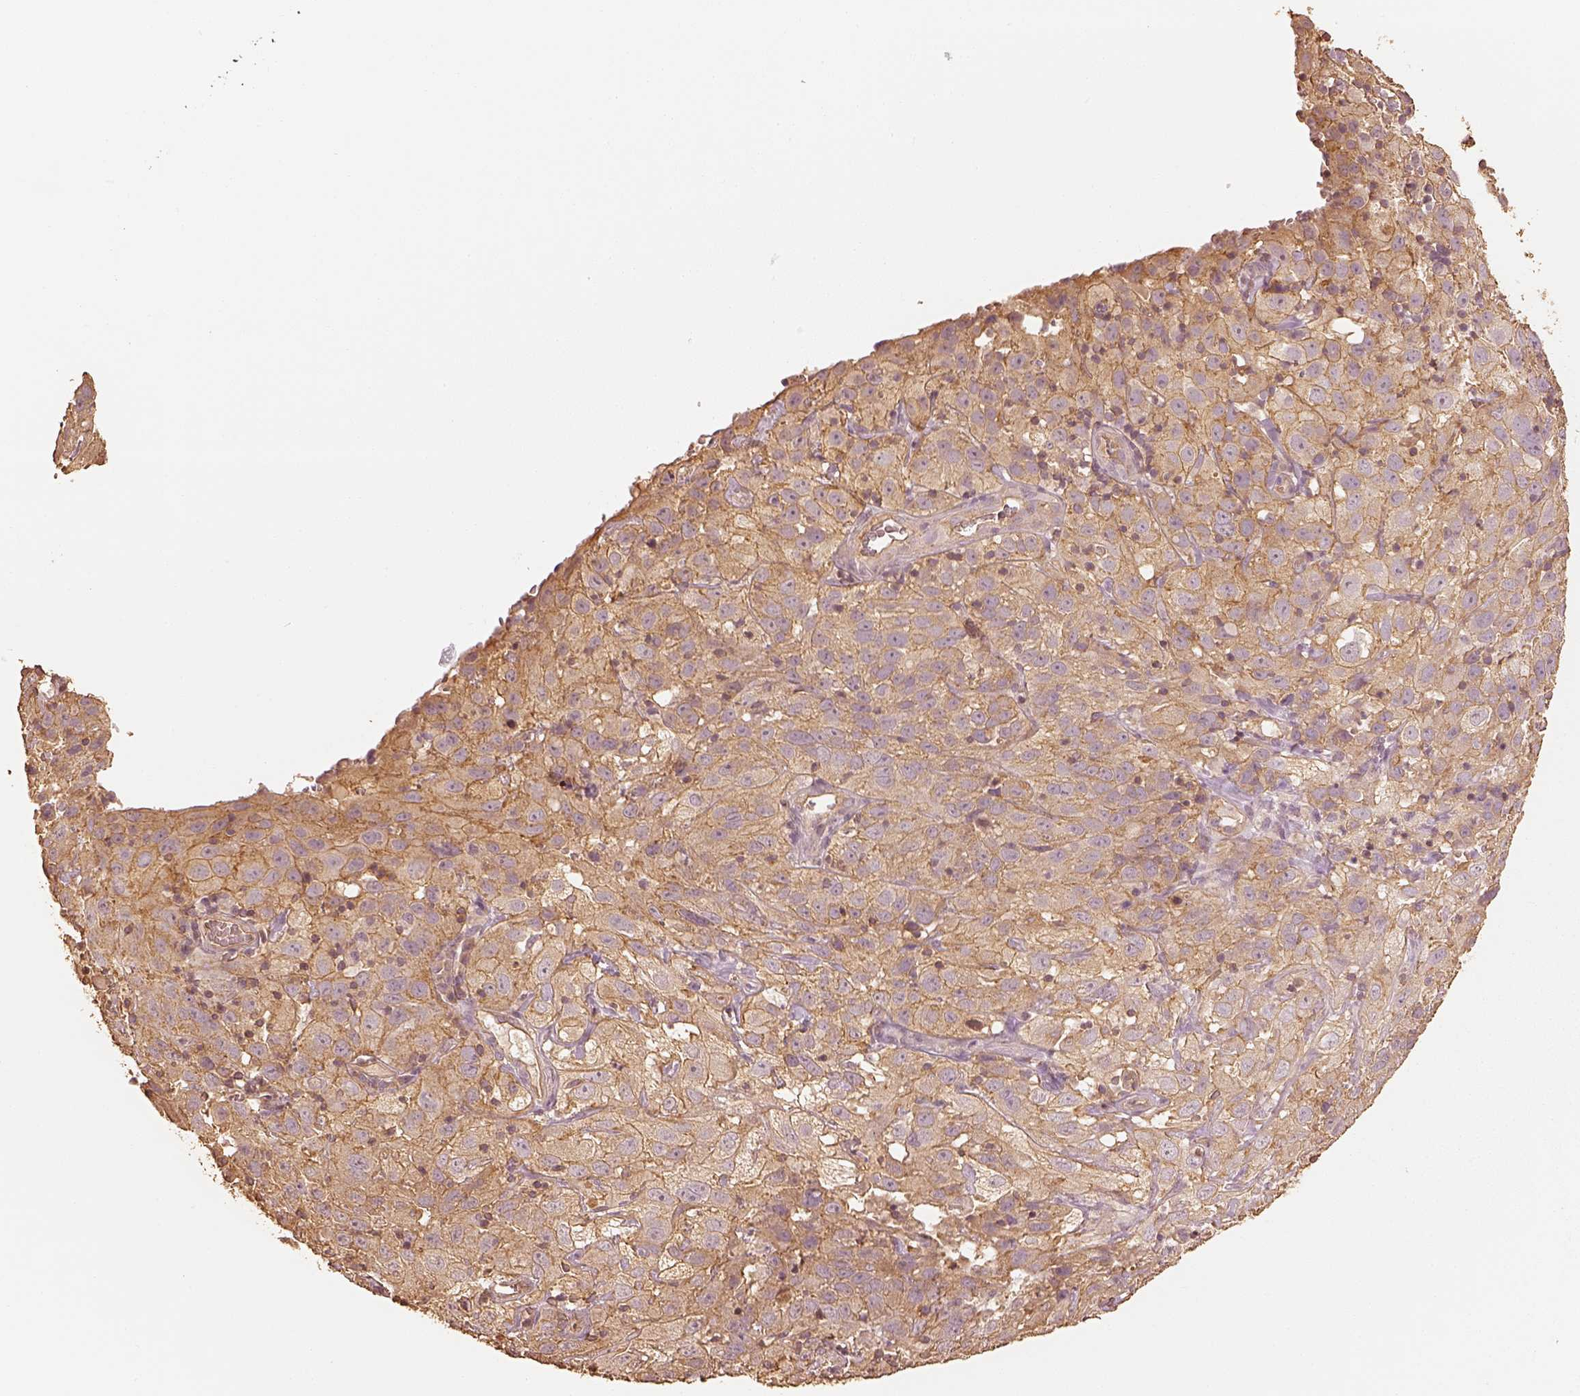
{"staining": {"intensity": "moderate", "quantity": "25%-75%", "location": "cytoplasmic/membranous"}, "tissue": "cervical cancer", "cell_type": "Tumor cells", "image_type": "cancer", "snomed": [{"axis": "morphology", "description": "Squamous cell carcinoma, NOS"}, {"axis": "topography", "description": "Cervix"}], "caption": "A brown stain highlights moderate cytoplasmic/membranous positivity of a protein in human cervical squamous cell carcinoma tumor cells.", "gene": "WDR7", "patient": {"sex": "female", "age": 32}}